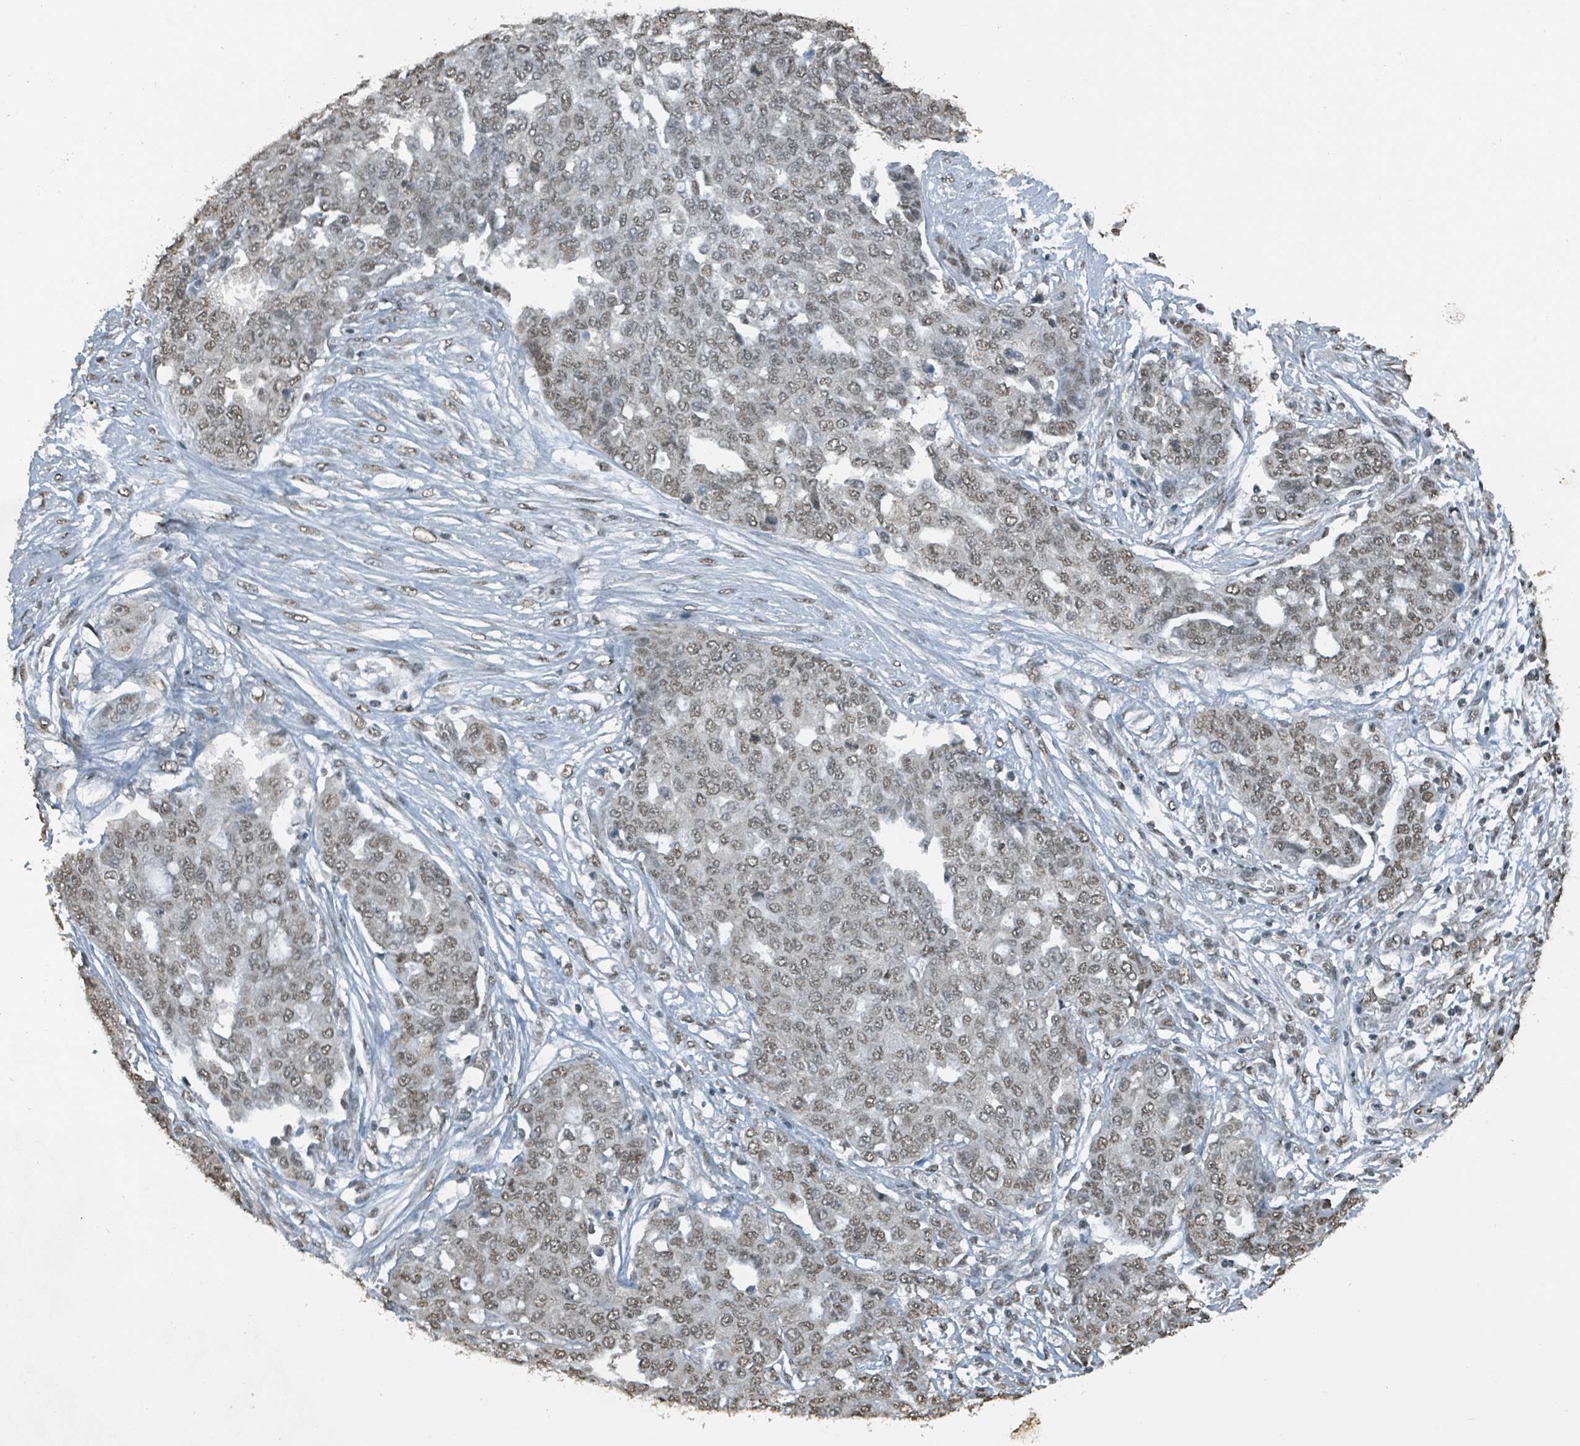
{"staining": {"intensity": "moderate", "quantity": ">75%", "location": "nuclear"}, "tissue": "ovarian cancer", "cell_type": "Tumor cells", "image_type": "cancer", "snomed": [{"axis": "morphology", "description": "Cystadenocarcinoma, serous, NOS"}, {"axis": "topography", "description": "Soft tissue"}, {"axis": "topography", "description": "Ovary"}], "caption": "Immunohistochemistry (IHC) photomicrograph of human serous cystadenocarcinoma (ovarian) stained for a protein (brown), which reveals medium levels of moderate nuclear expression in about >75% of tumor cells.", "gene": "PHIP", "patient": {"sex": "female", "age": 57}}